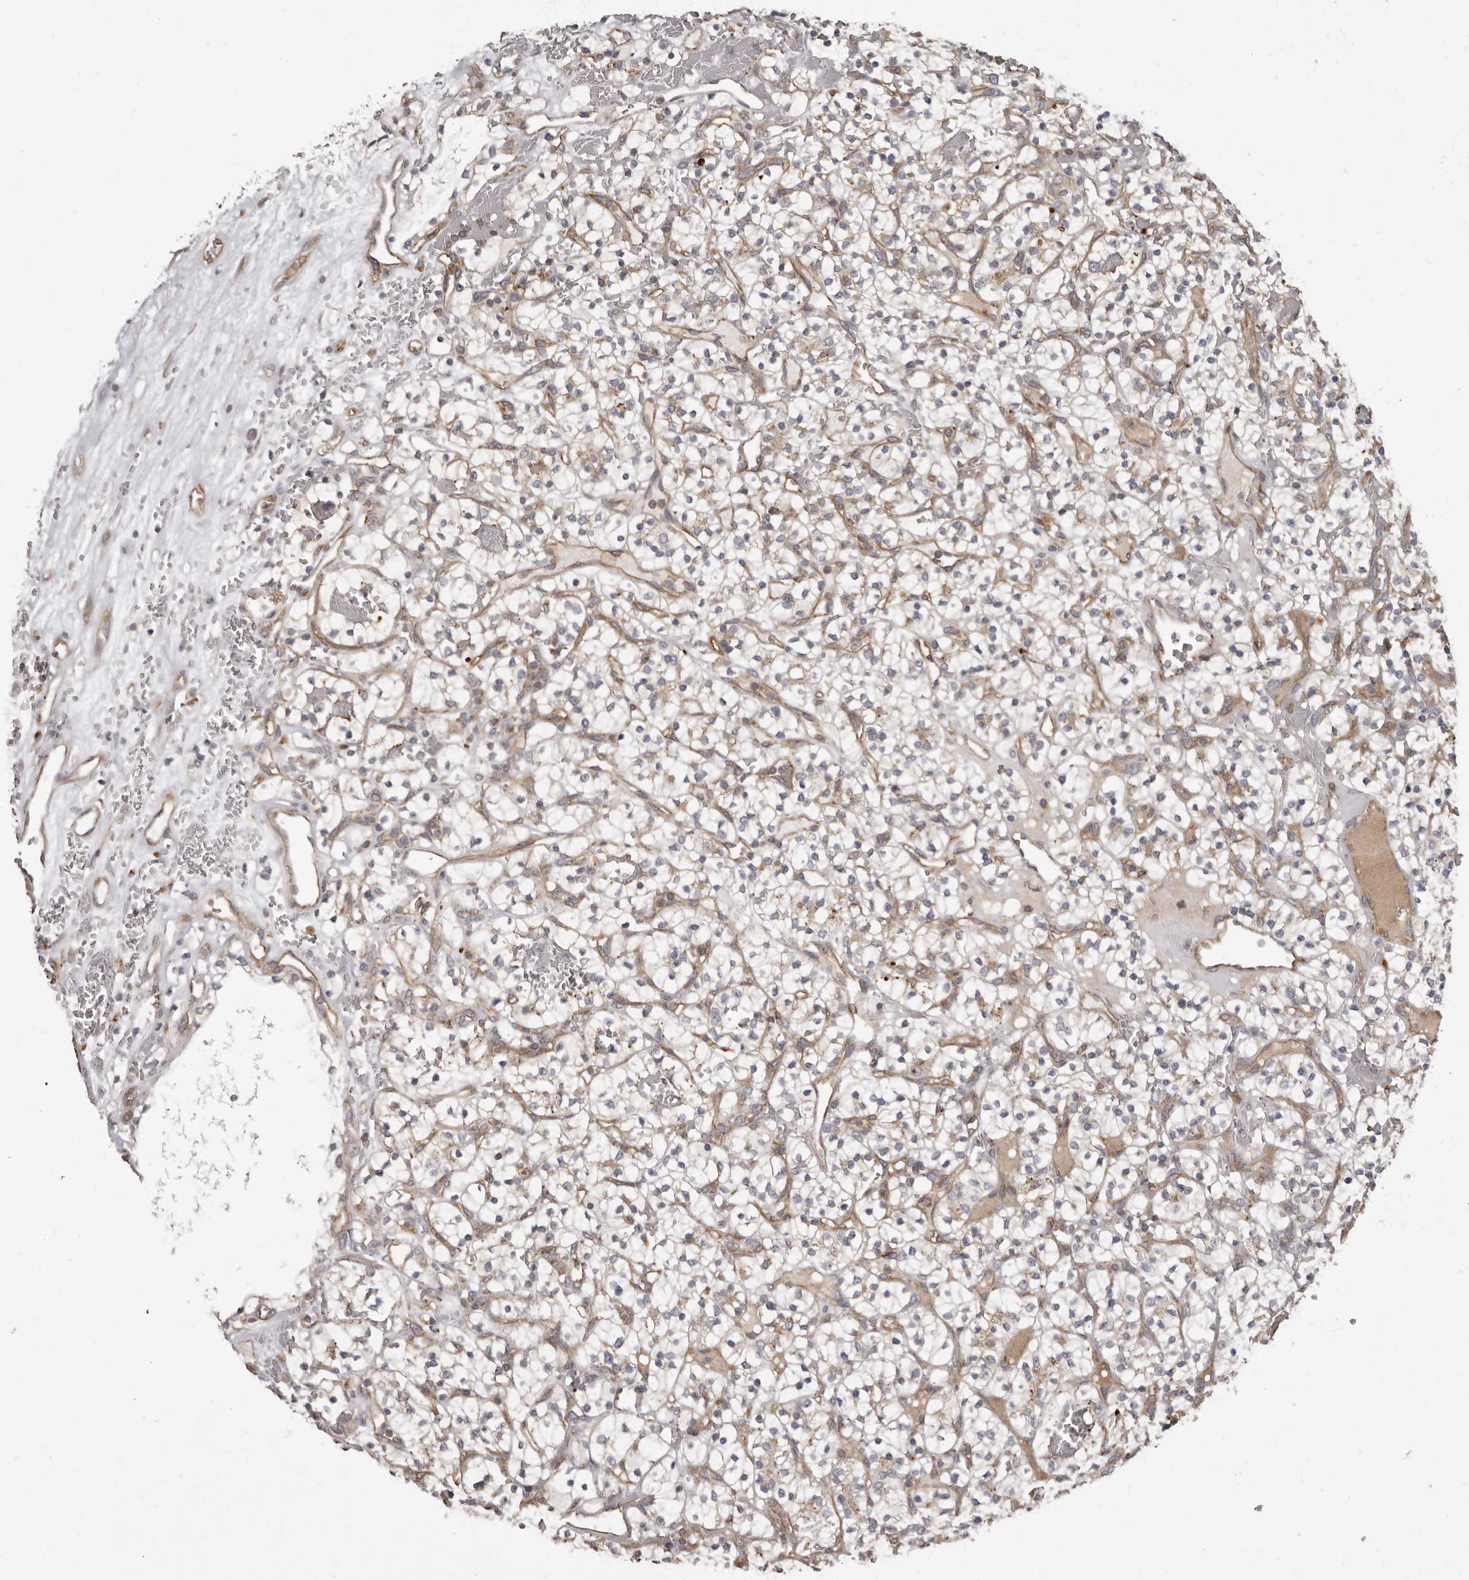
{"staining": {"intensity": "weak", "quantity": ">75%", "location": "cytoplasmic/membranous"}, "tissue": "renal cancer", "cell_type": "Tumor cells", "image_type": "cancer", "snomed": [{"axis": "morphology", "description": "Adenocarcinoma, NOS"}, {"axis": "topography", "description": "Kidney"}], "caption": "A low amount of weak cytoplasmic/membranous expression is present in approximately >75% of tumor cells in renal cancer (adenocarcinoma) tissue. The protein of interest is shown in brown color, while the nuclei are stained blue.", "gene": "ADCY2", "patient": {"sex": "female", "age": 57}}